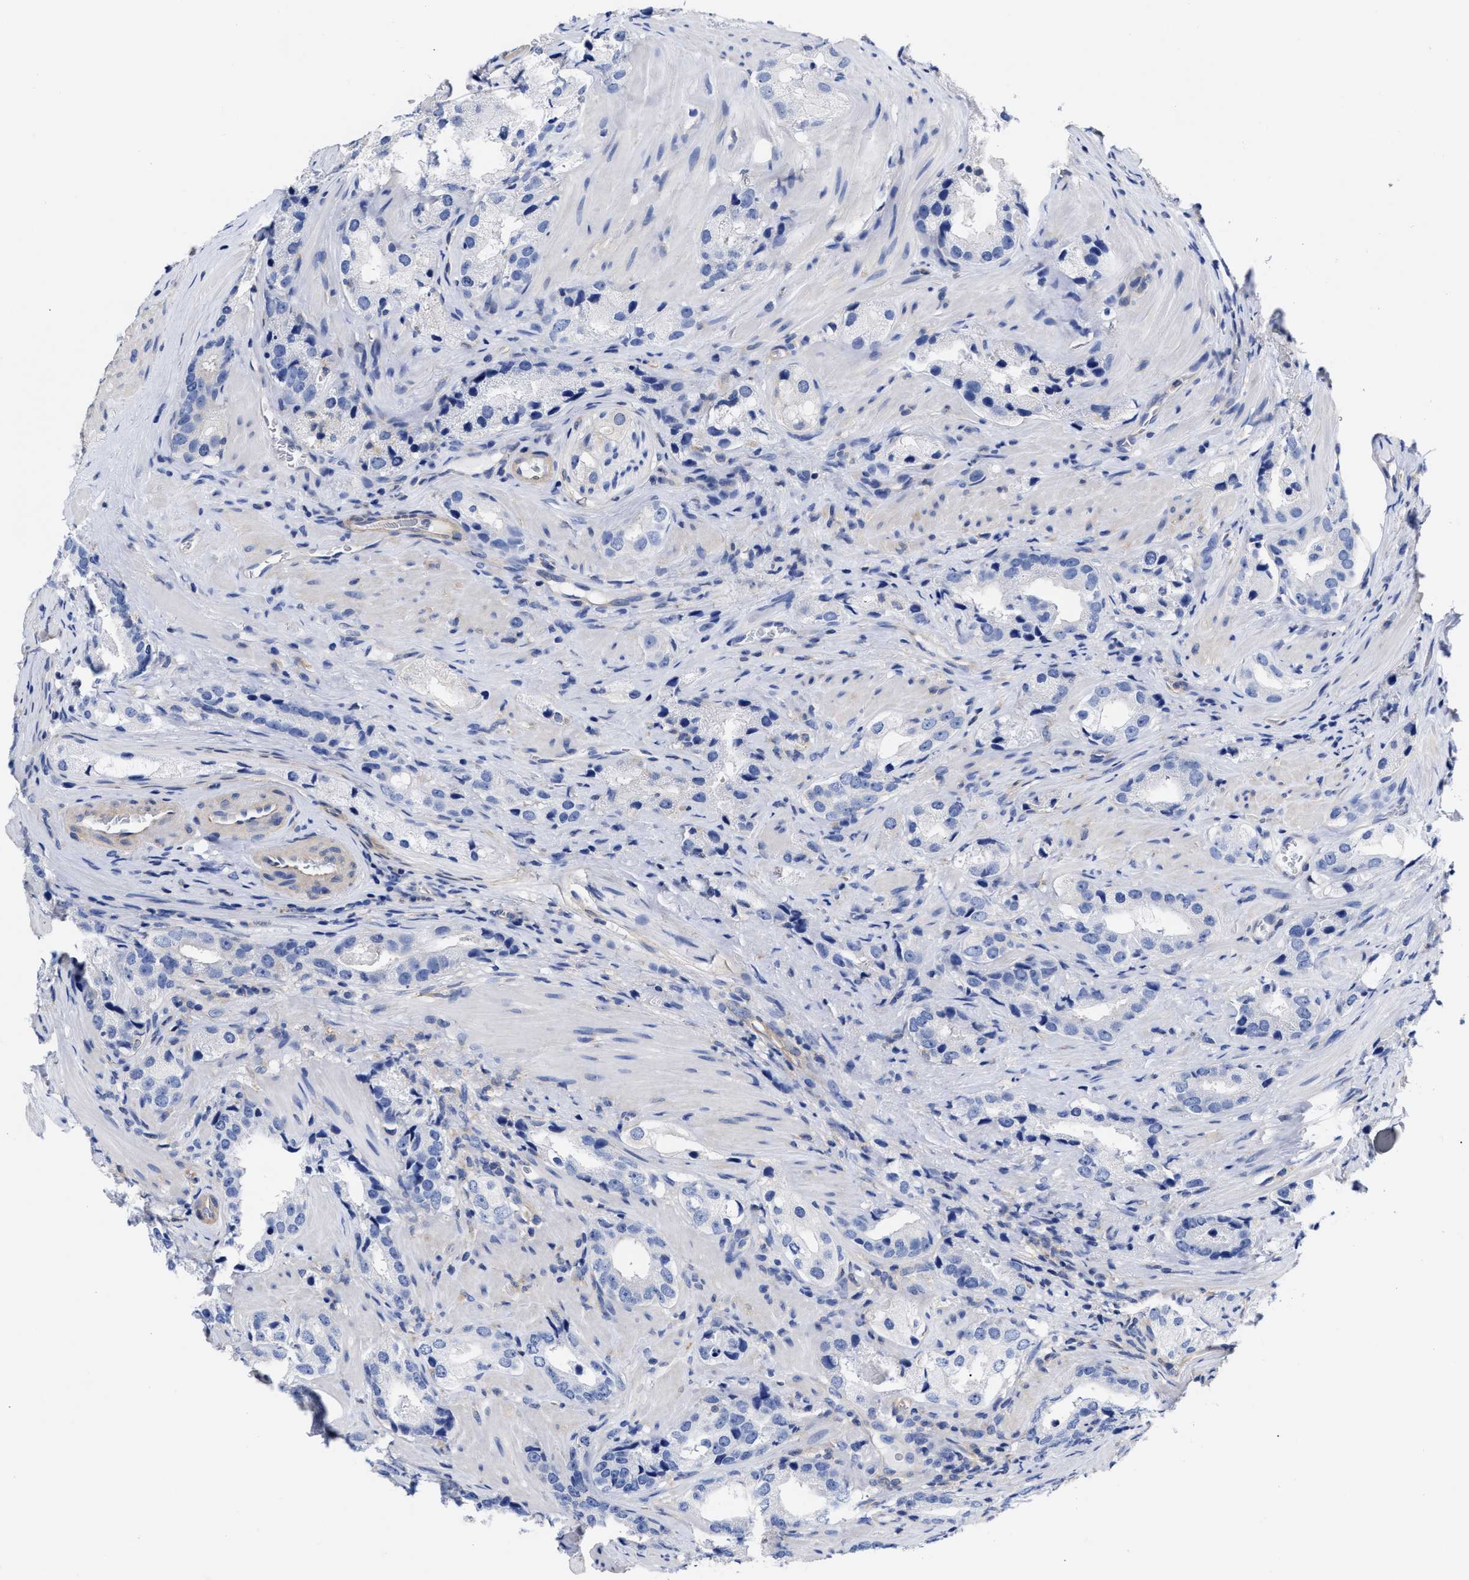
{"staining": {"intensity": "negative", "quantity": "none", "location": "none"}, "tissue": "prostate cancer", "cell_type": "Tumor cells", "image_type": "cancer", "snomed": [{"axis": "morphology", "description": "Adenocarcinoma, High grade"}, {"axis": "topography", "description": "Prostate"}], "caption": "This is a histopathology image of IHC staining of prostate cancer (adenocarcinoma (high-grade)), which shows no staining in tumor cells.", "gene": "IRAG2", "patient": {"sex": "male", "age": 63}}